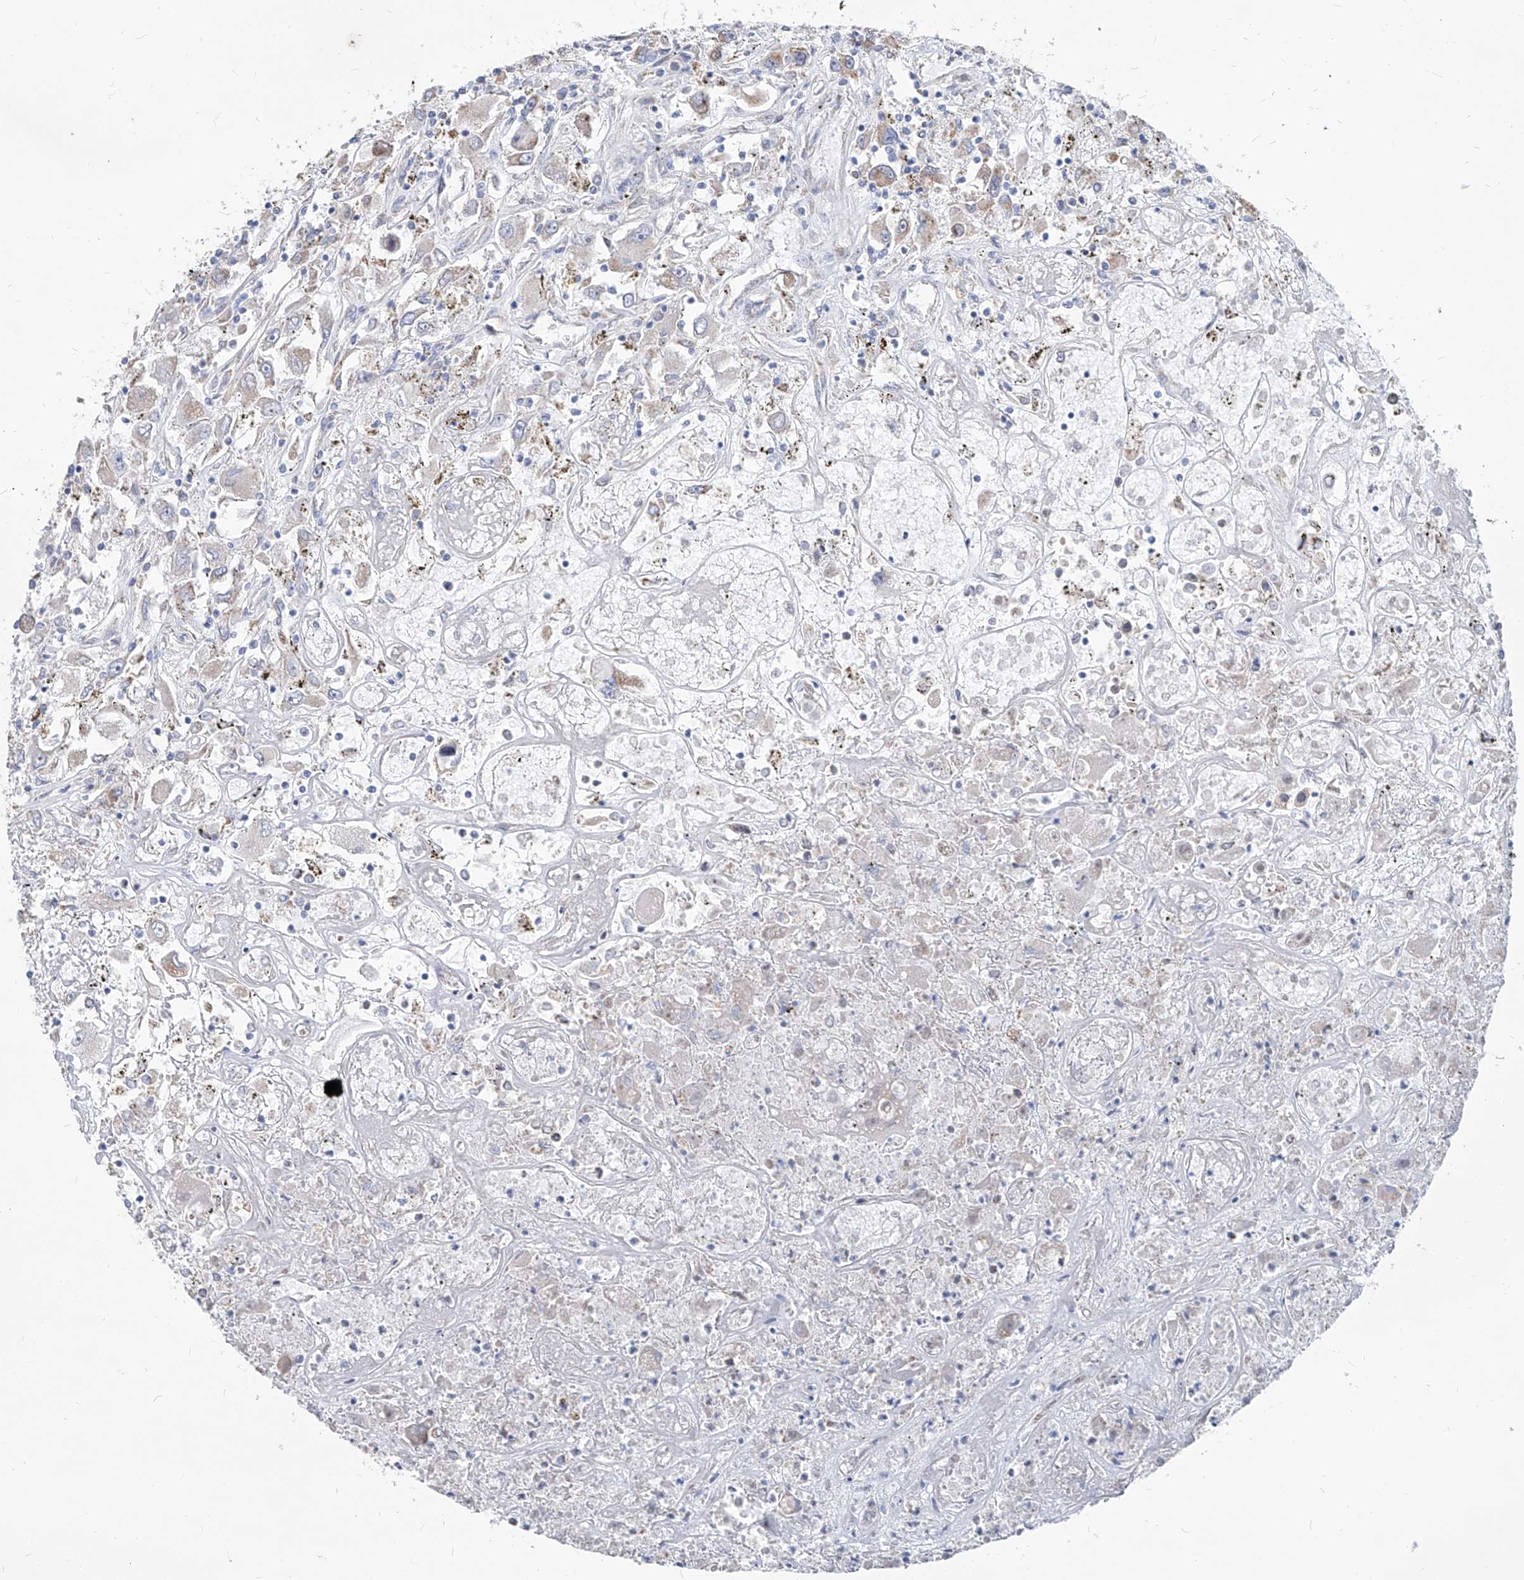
{"staining": {"intensity": "negative", "quantity": "none", "location": "none"}, "tissue": "renal cancer", "cell_type": "Tumor cells", "image_type": "cancer", "snomed": [{"axis": "morphology", "description": "Adenocarcinoma, NOS"}, {"axis": "topography", "description": "Kidney"}], "caption": "Immunohistochemical staining of renal cancer exhibits no significant expression in tumor cells.", "gene": "AGPS", "patient": {"sex": "female", "age": 52}}